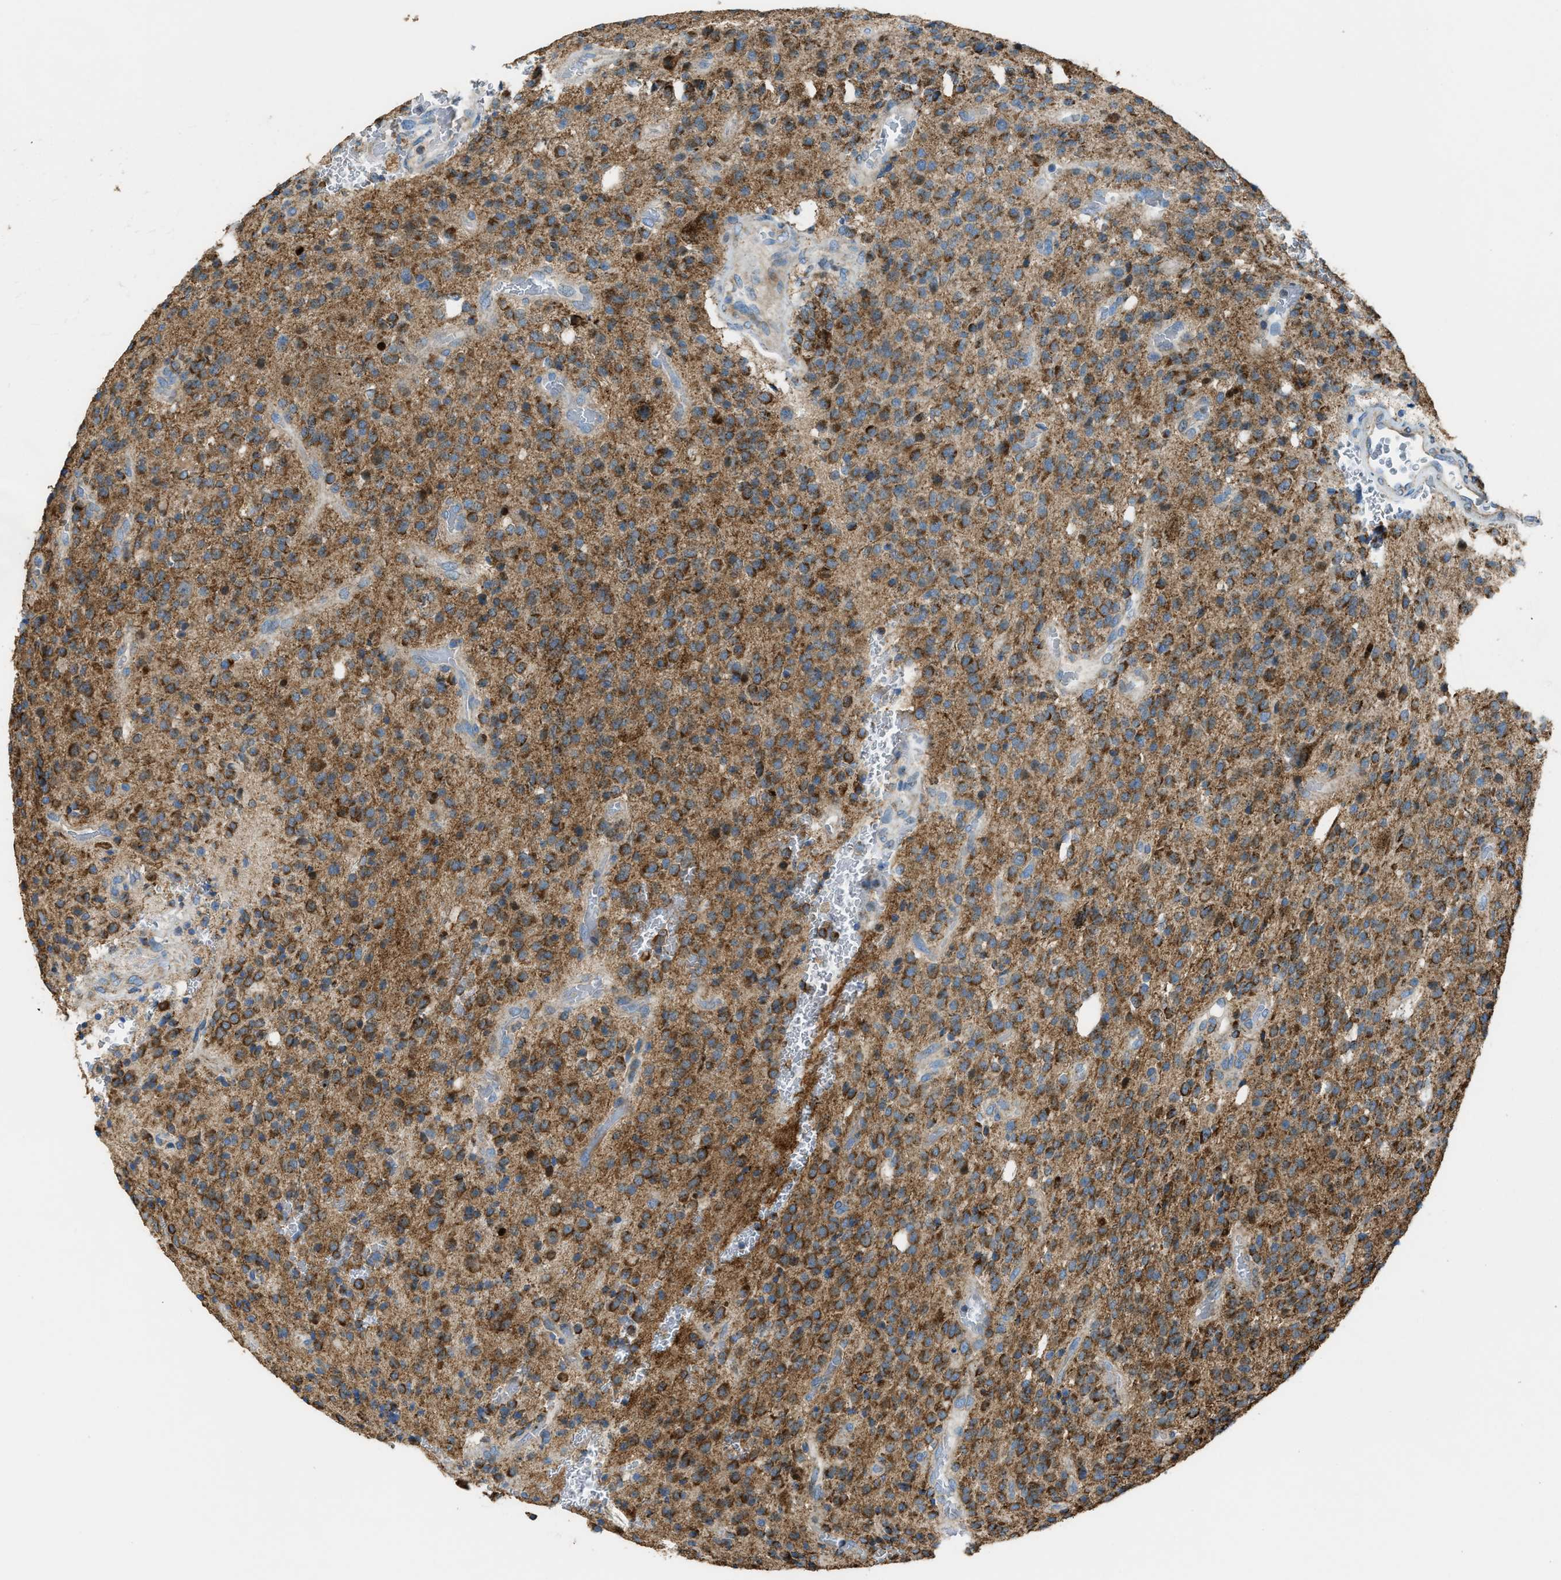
{"staining": {"intensity": "moderate", "quantity": ">75%", "location": "cytoplasmic/membranous"}, "tissue": "glioma", "cell_type": "Tumor cells", "image_type": "cancer", "snomed": [{"axis": "morphology", "description": "Glioma, malignant, High grade"}, {"axis": "topography", "description": "Brain"}], "caption": "A brown stain highlights moderate cytoplasmic/membranous expression of a protein in human glioma tumor cells.", "gene": "SLC25A11", "patient": {"sex": "male", "age": 34}}